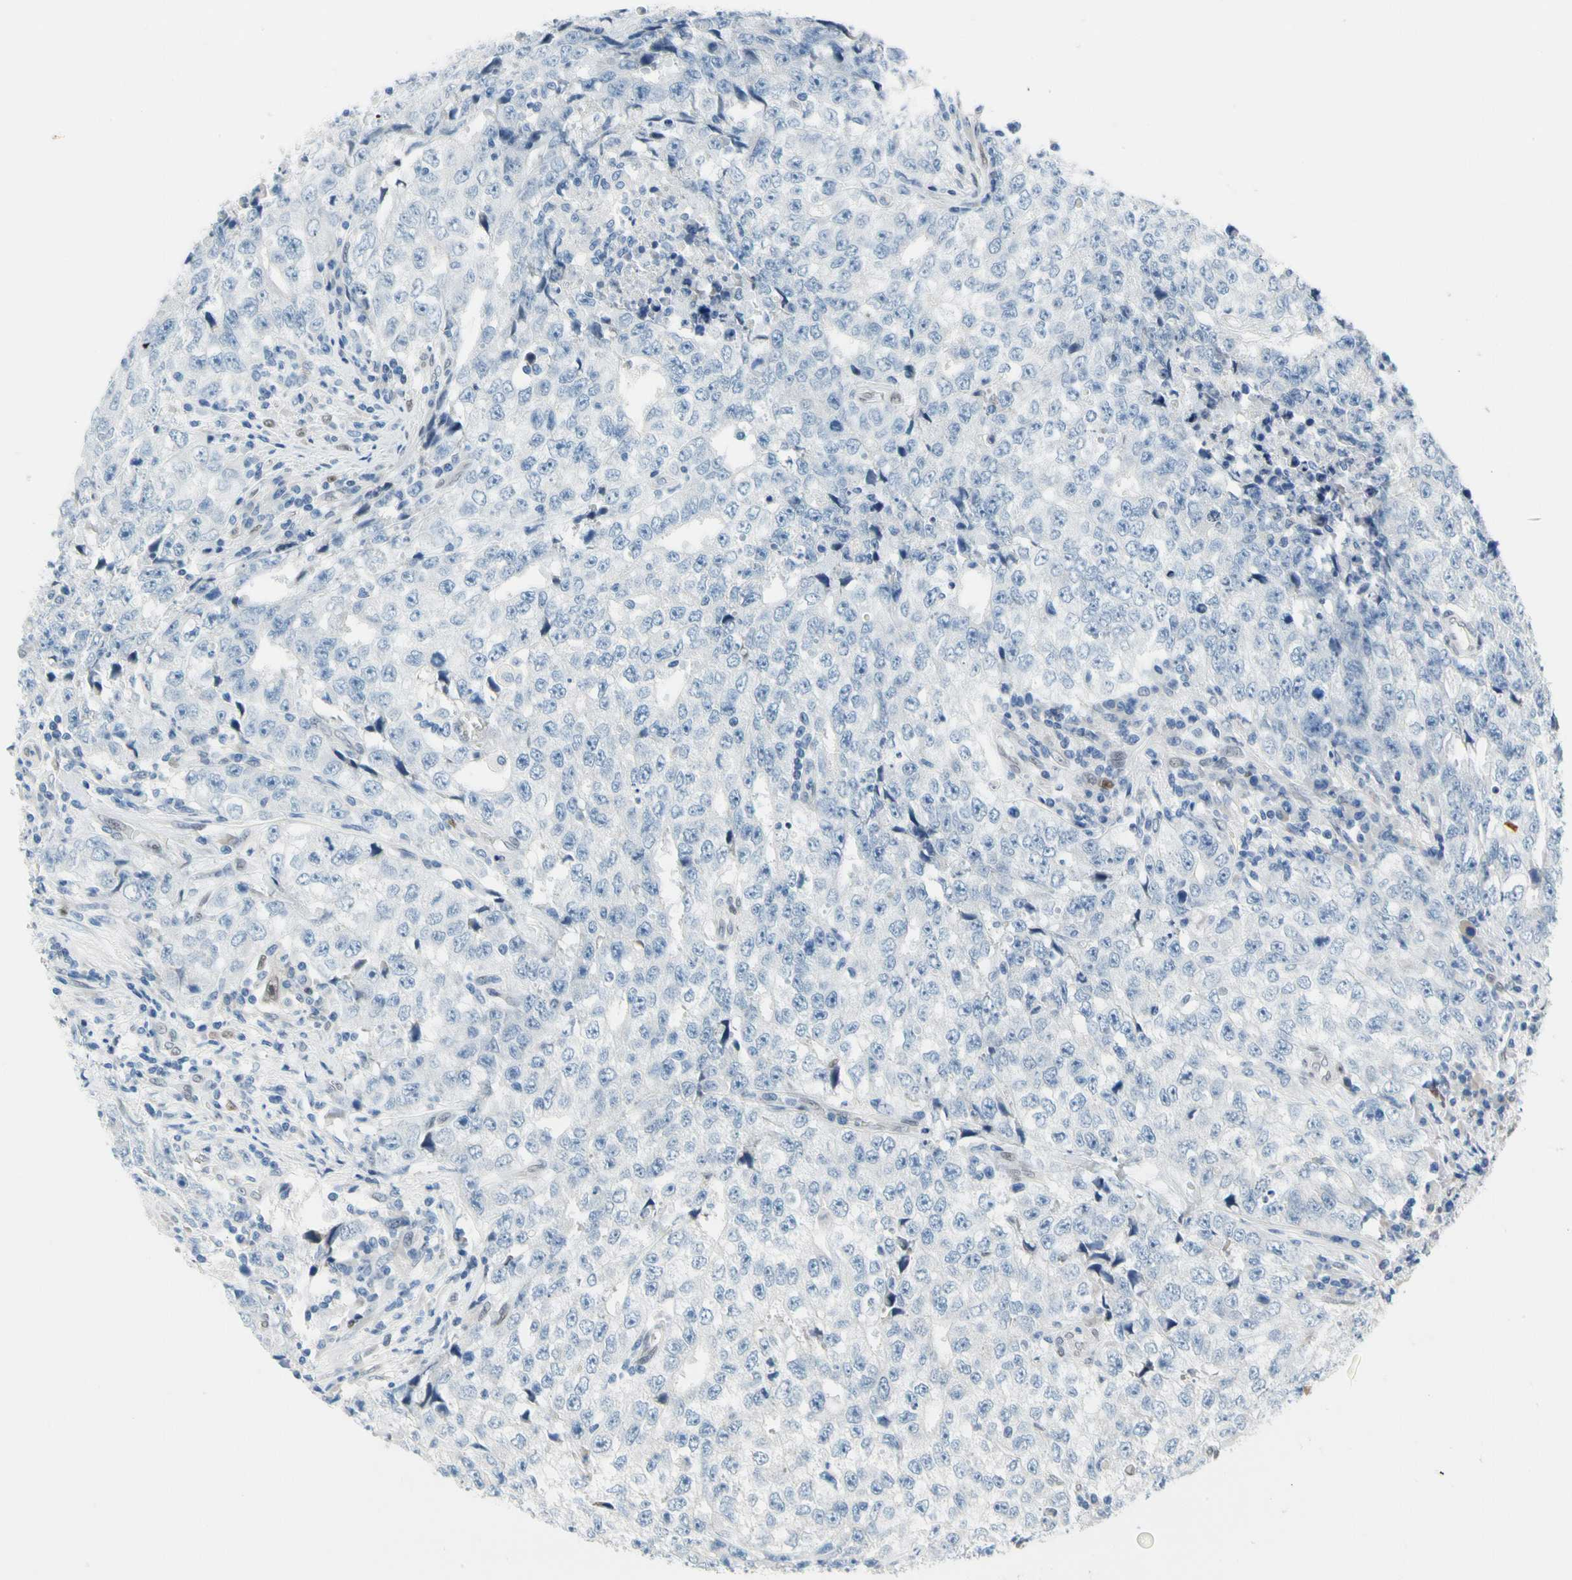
{"staining": {"intensity": "negative", "quantity": "none", "location": "none"}, "tissue": "testis cancer", "cell_type": "Tumor cells", "image_type": "cancer", "snomed": [{"axis": "morphology", "description": "Necrosis, NOS"}, {"axis": "morphology", "description": "Carcinoma, Embryonal, NOS"}, {"axis": "topography", "description": "Testis"}], "caption": "Protein analysis of testis cancer (embryonal carcinoma) reveals no significant staining in tumor cells.", "gene": "NFIA", "patient": {"sex": "male", "age": 19}}